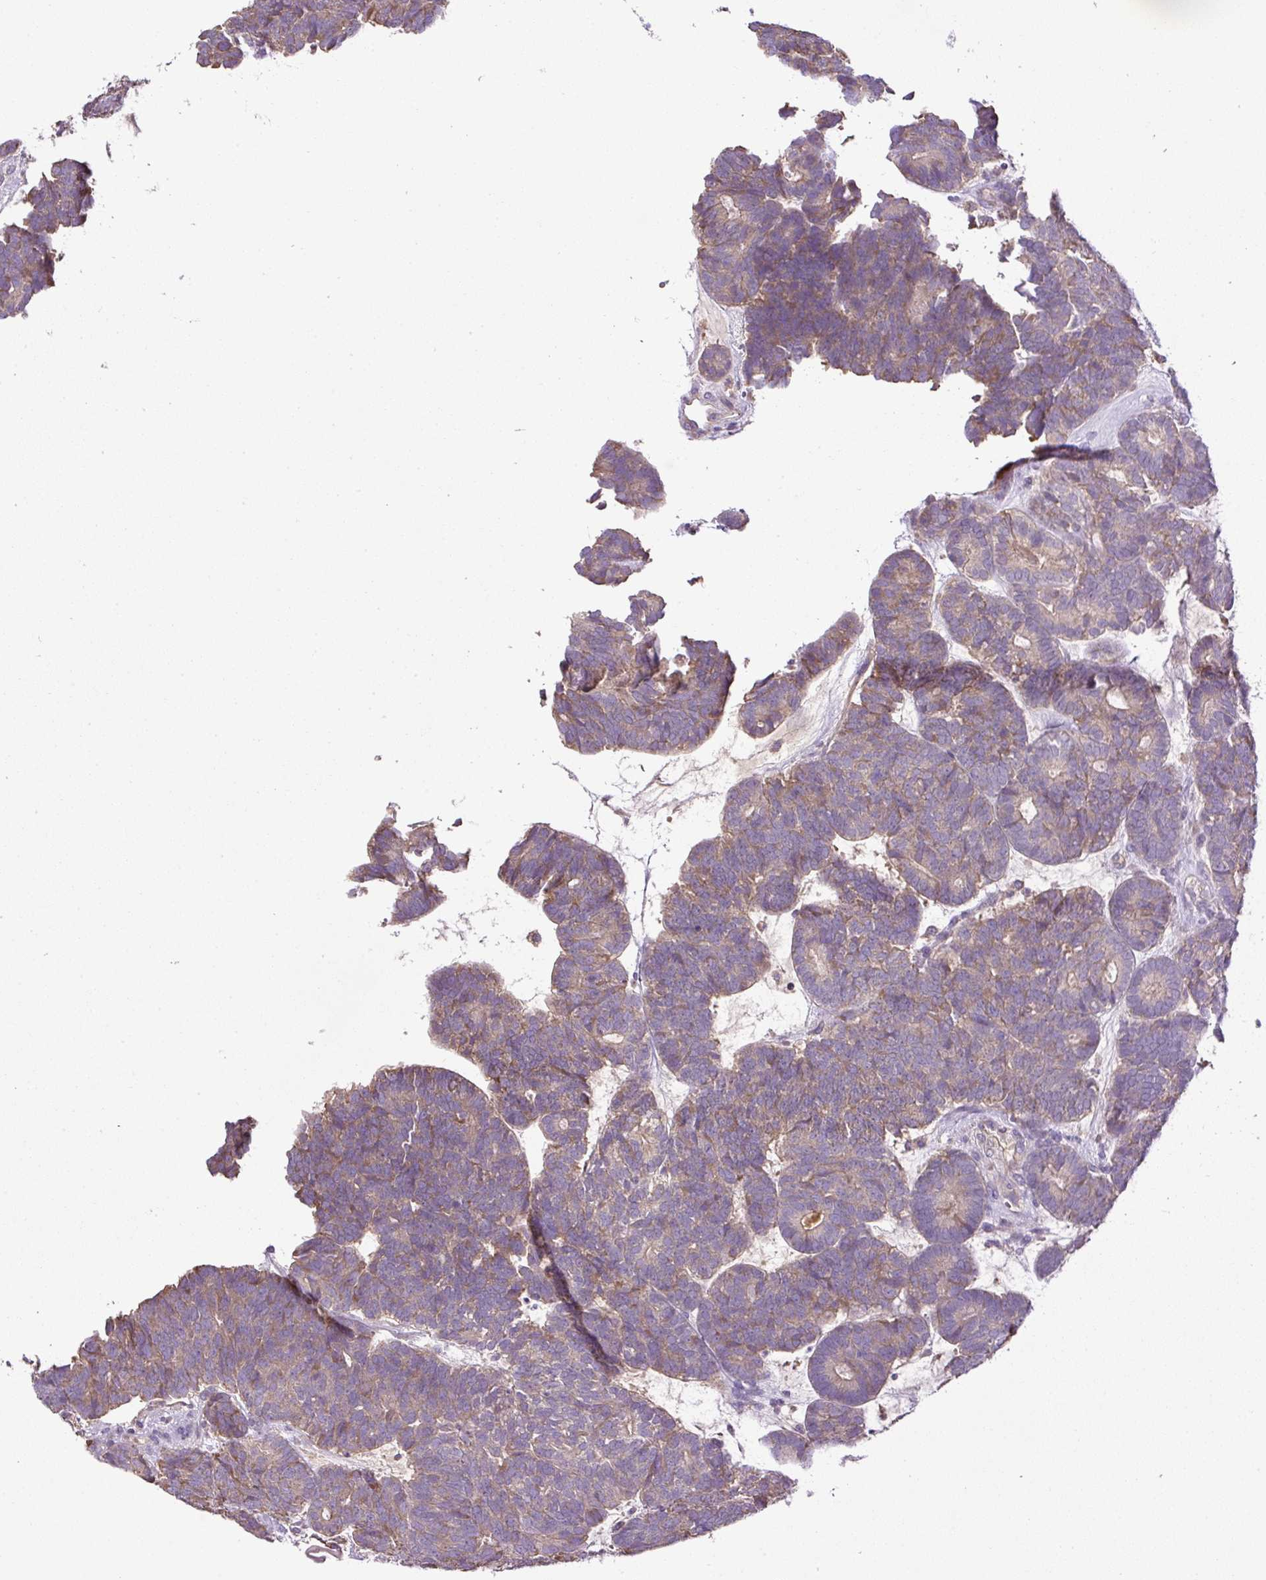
{"staining": {"intensity": "weak", "quantity": ">75%", "location": "cytoplasmic/membranous"}, "tissue": "head and neck cancer", "cell_type": "Tumor cells", "image_type": "cancer", "snomed": [{"axis": "morphology", "description": "Adenocarcinoma, NOS"}, {"axis": "topography", "description": "Head-Neck"}], "caption": "A histopathology image of human head and neck cancer (adenocarcinoma) stained for a protein displays weak cytoplasmic/membranous brown staining in tumor cells.", "gene": "CXCL13", "patient": {"sex": "female", "age": 81}}